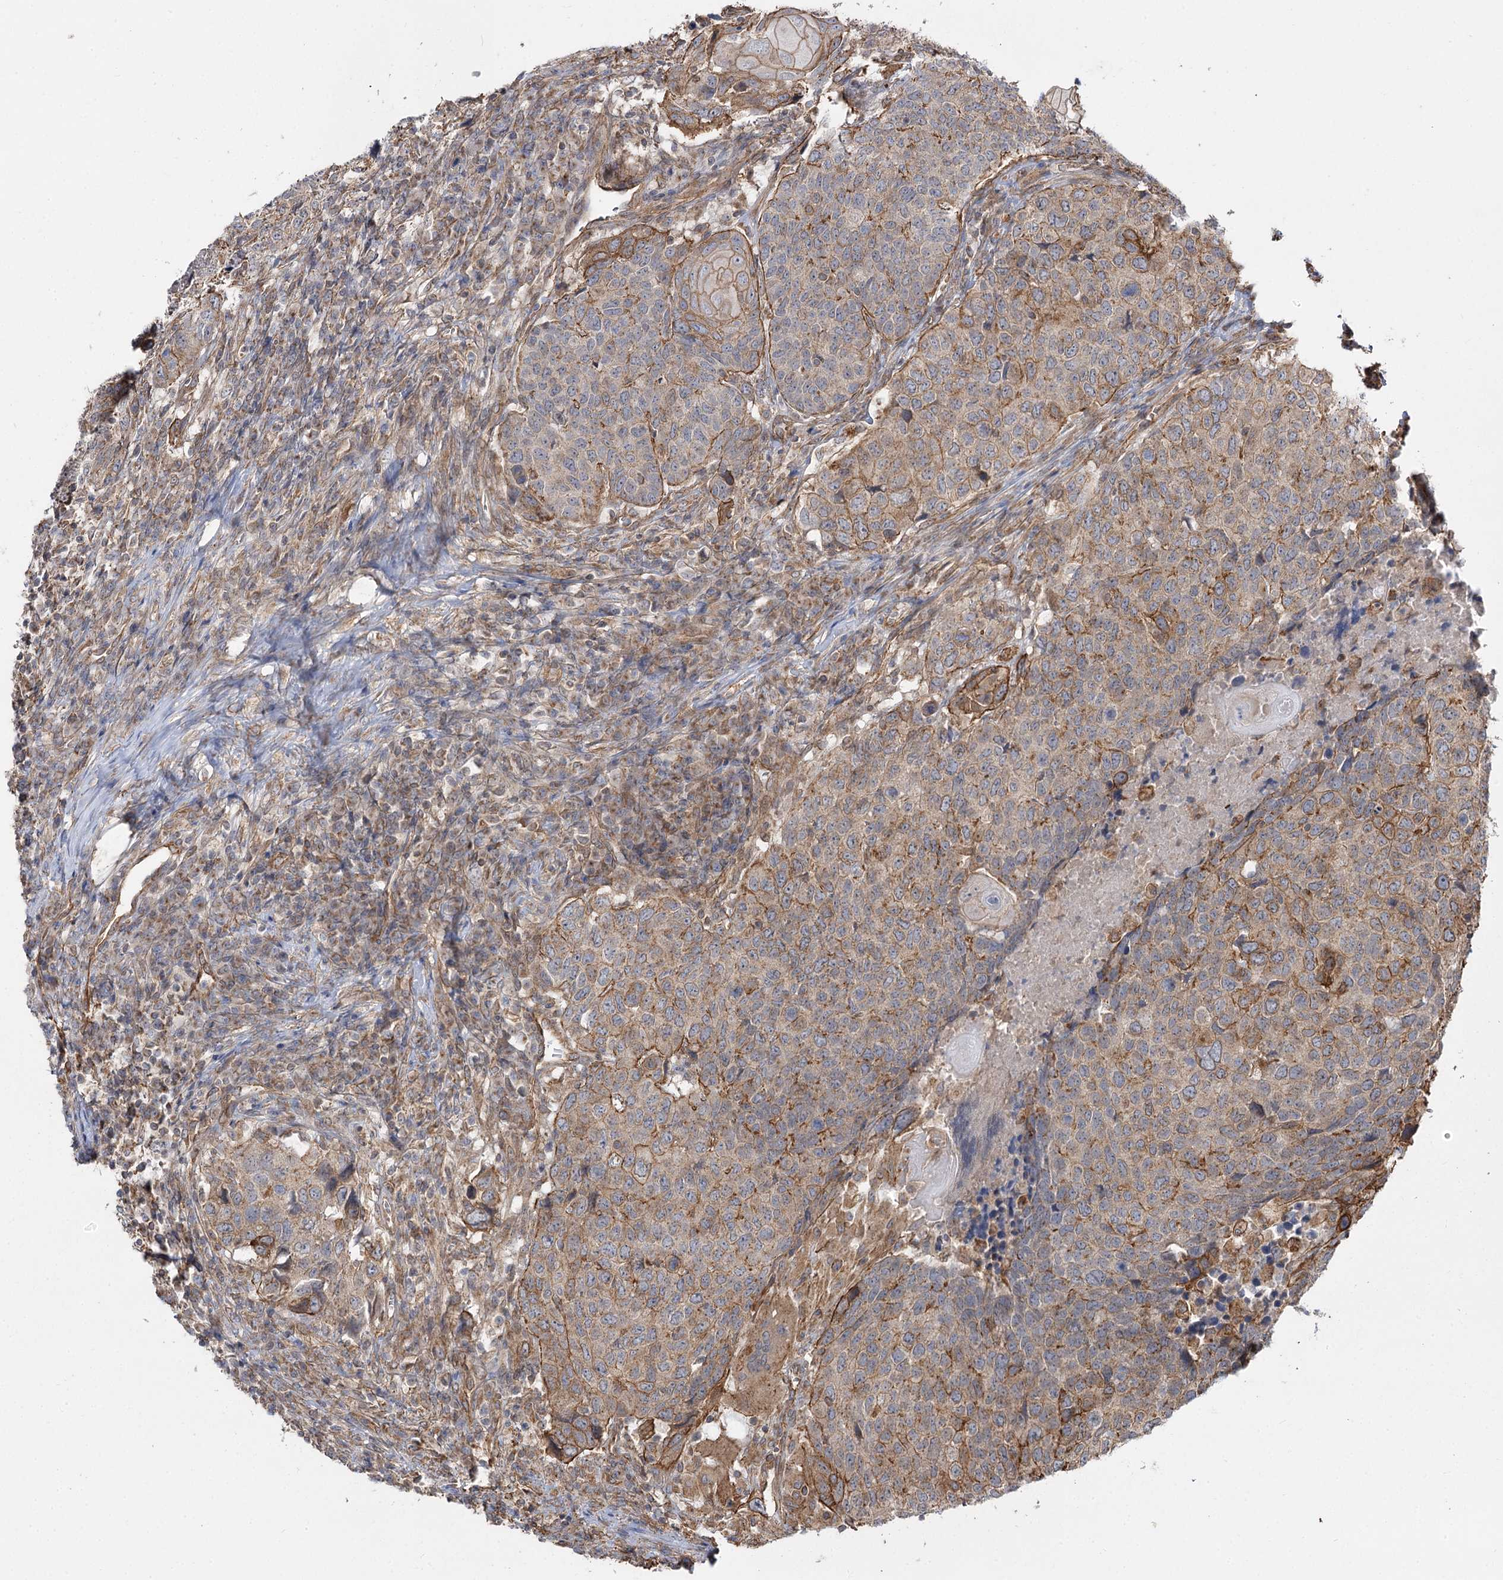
{"staining": {"intensity": "moderate", "quantity": "<25%", "location": "cytoplasmic/membranous"}, "tissue": "head and neck cancer", "cell_type": "Tumor cells", "image_type": "cancer", "snomed": [{"axis": "morphology", "description": "Squamous cell carcinoma, NOS"}, {"axis": "topography", "description": "Head-Neck"}], "caption": "DAB (3,3'-diaminobenzidine) immunohistochemical staining of squamous cell carcinoma (head and neck) shows moderate cytoplasmic/membranous protein positivity in about <25% of tumor cells. The staining was performed using DAB (3,3'-diaminobenzidine), with brown indicating positive protein expression. Nuclei are stained blue with hematoxylin.", "gene": "SH3BP5L", "patient": {"sex": "male", "age": 66}}